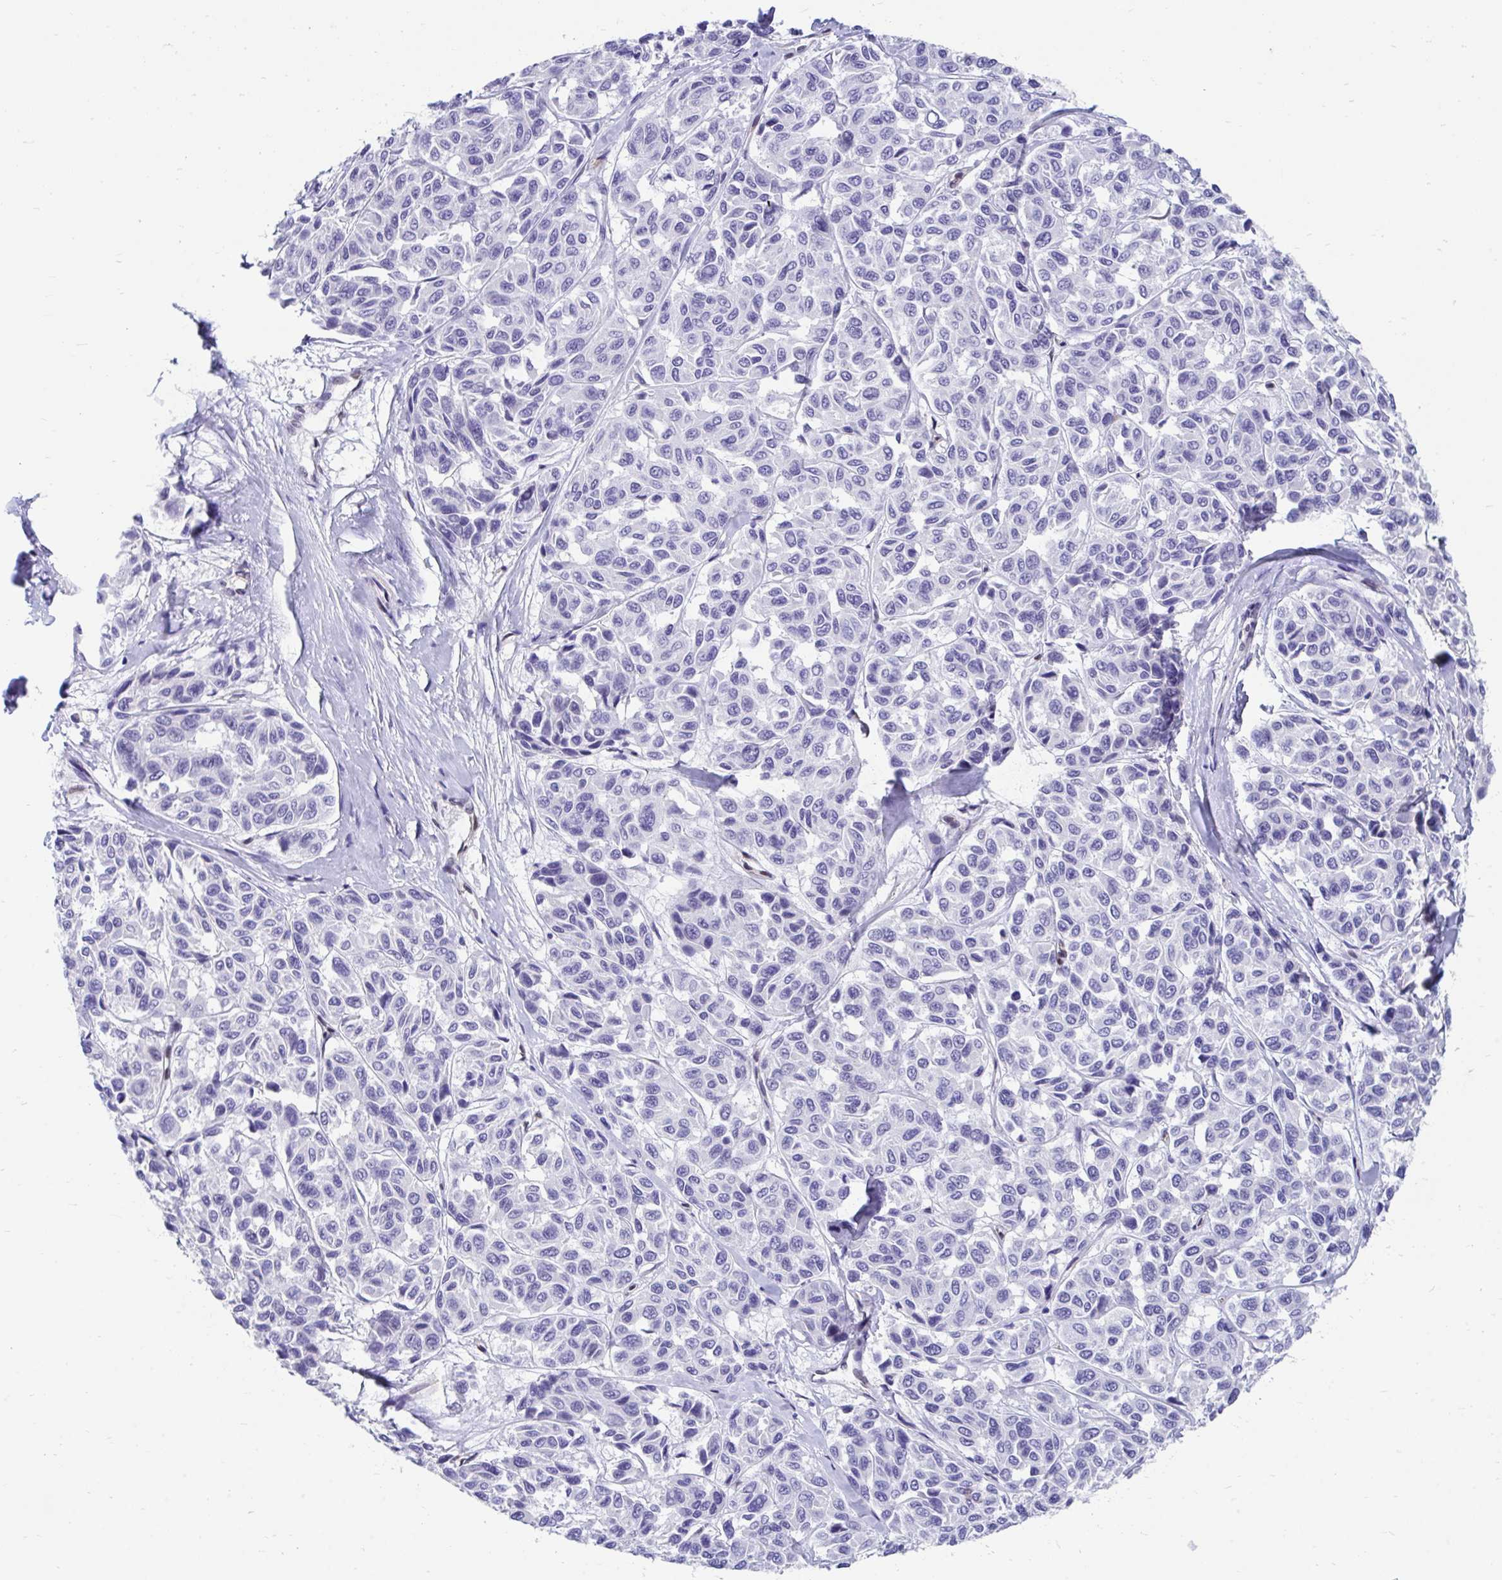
{"staining": {"intensity": "negative", "quantity": "none", "location": "none"}, "tissue": "melanoma", "cell_type": "Tumor cells", "image_type": "cancer", "snomed": [{"axis": "morphology", "description": "Malignant melanoma, NOS"}, {"axis": "topography", "description": "Skin"}], "caption": "Micrograph shows no protein staining in tumor cells of melanoma tissue. (DAB immunohistochemistry (IHC) visualized using brightfield microscopy, high magnification).", "gene": "RBPMS", "patient": {"sex": "female", "age": 66}}